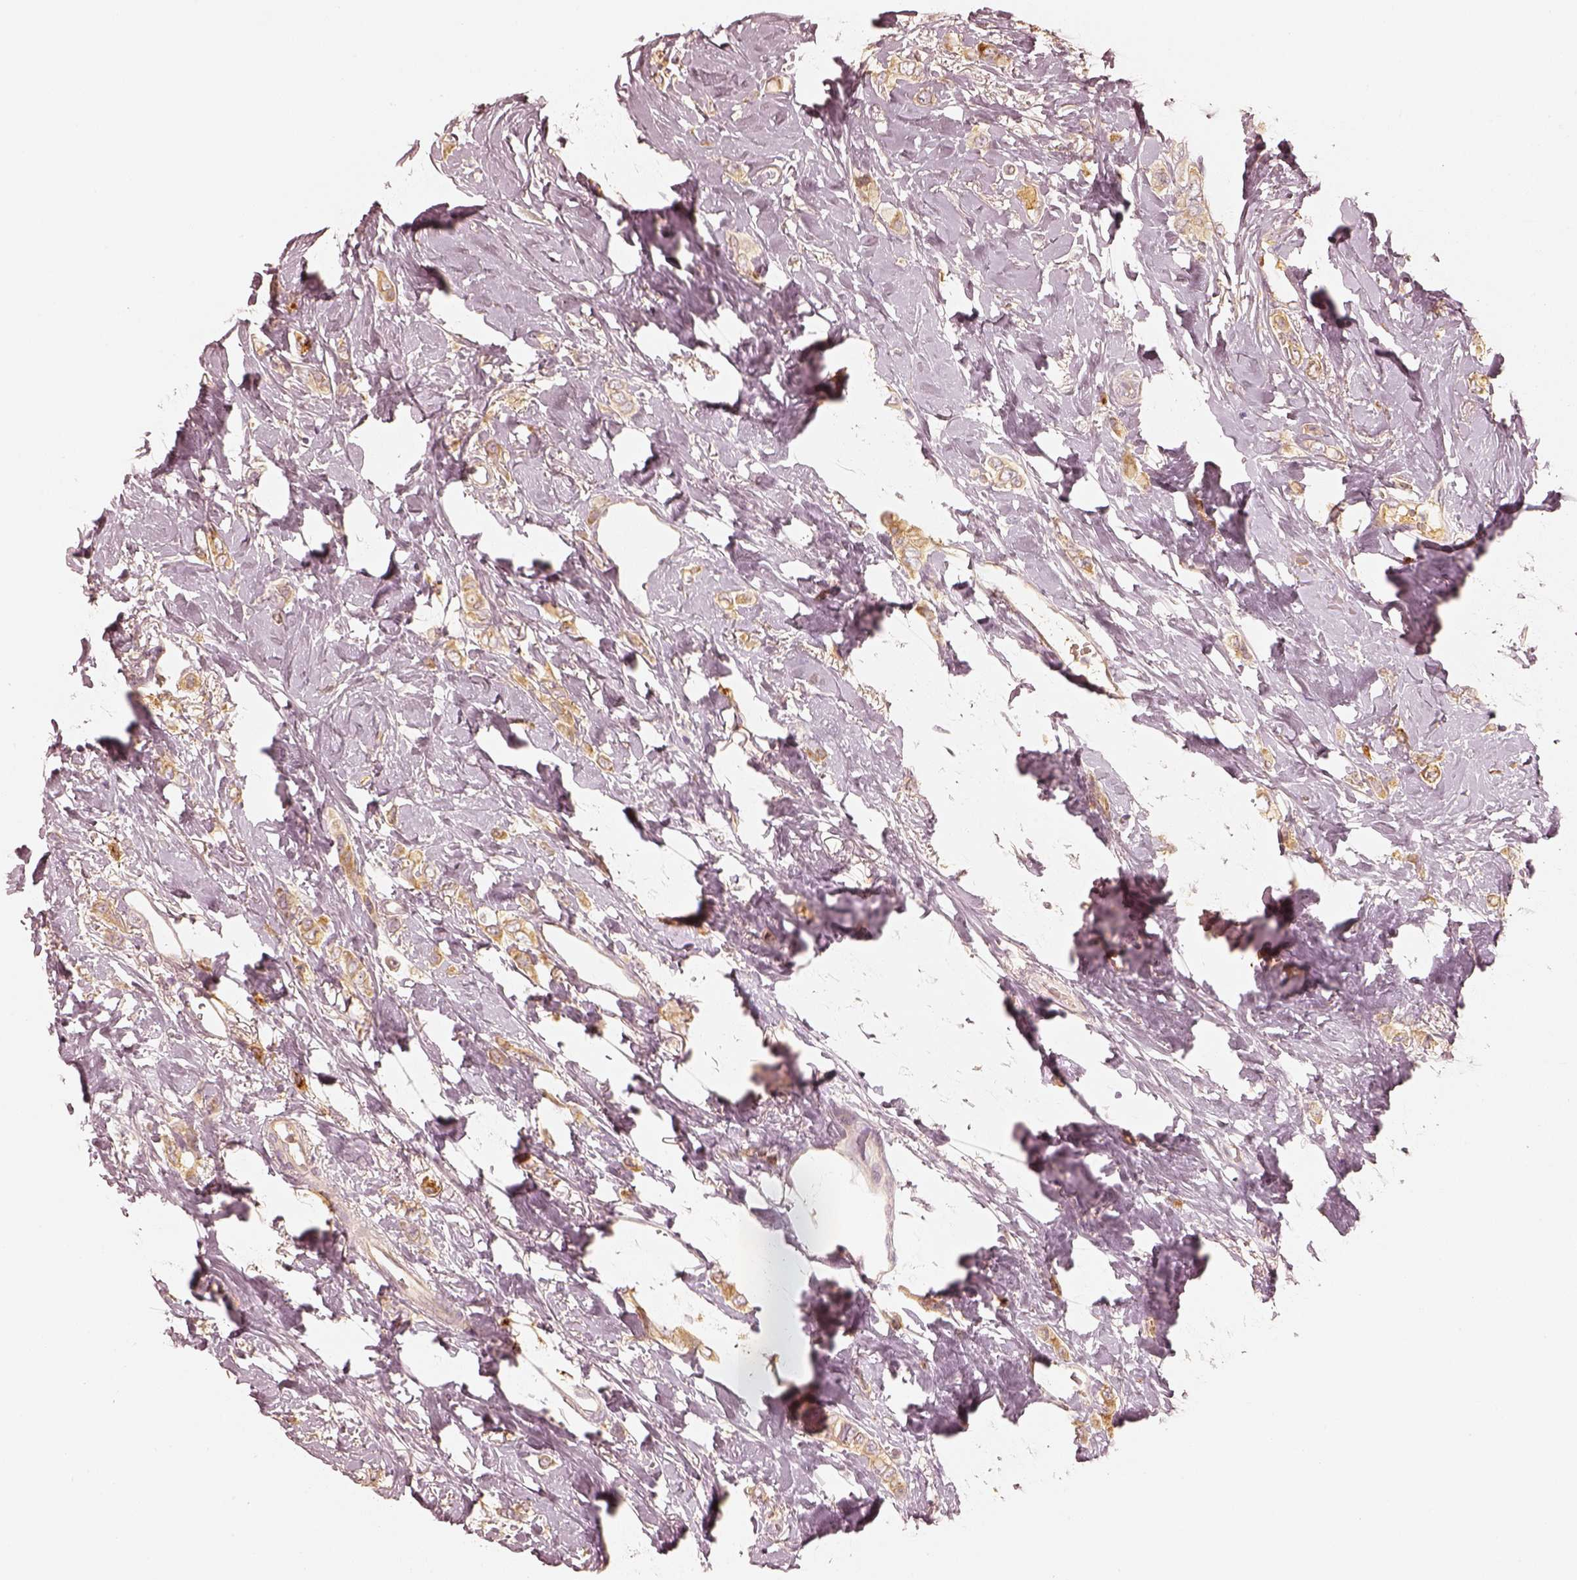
{"staining": {"intensity": "moderate", "quantity": ">75%", "location": "cytoplasmic/membranous"}, "tissue": "breast cancer", "cell_type": "Tumor cells", "image_type": "cancer", "snomed": [{"axis": "morphology", "description": "Lobular carcinoma"}, {"axis": "topography", "description": "Breast"}], "caption": "A medium amount of moderate cytoplasmic/membranous expression is appreciated in approximately >75% of tumor cells in breast cancer (lobular carcinoma) tissue.", "gene": "GORASP2", "patient": {"sex": "female", "age": 66}}